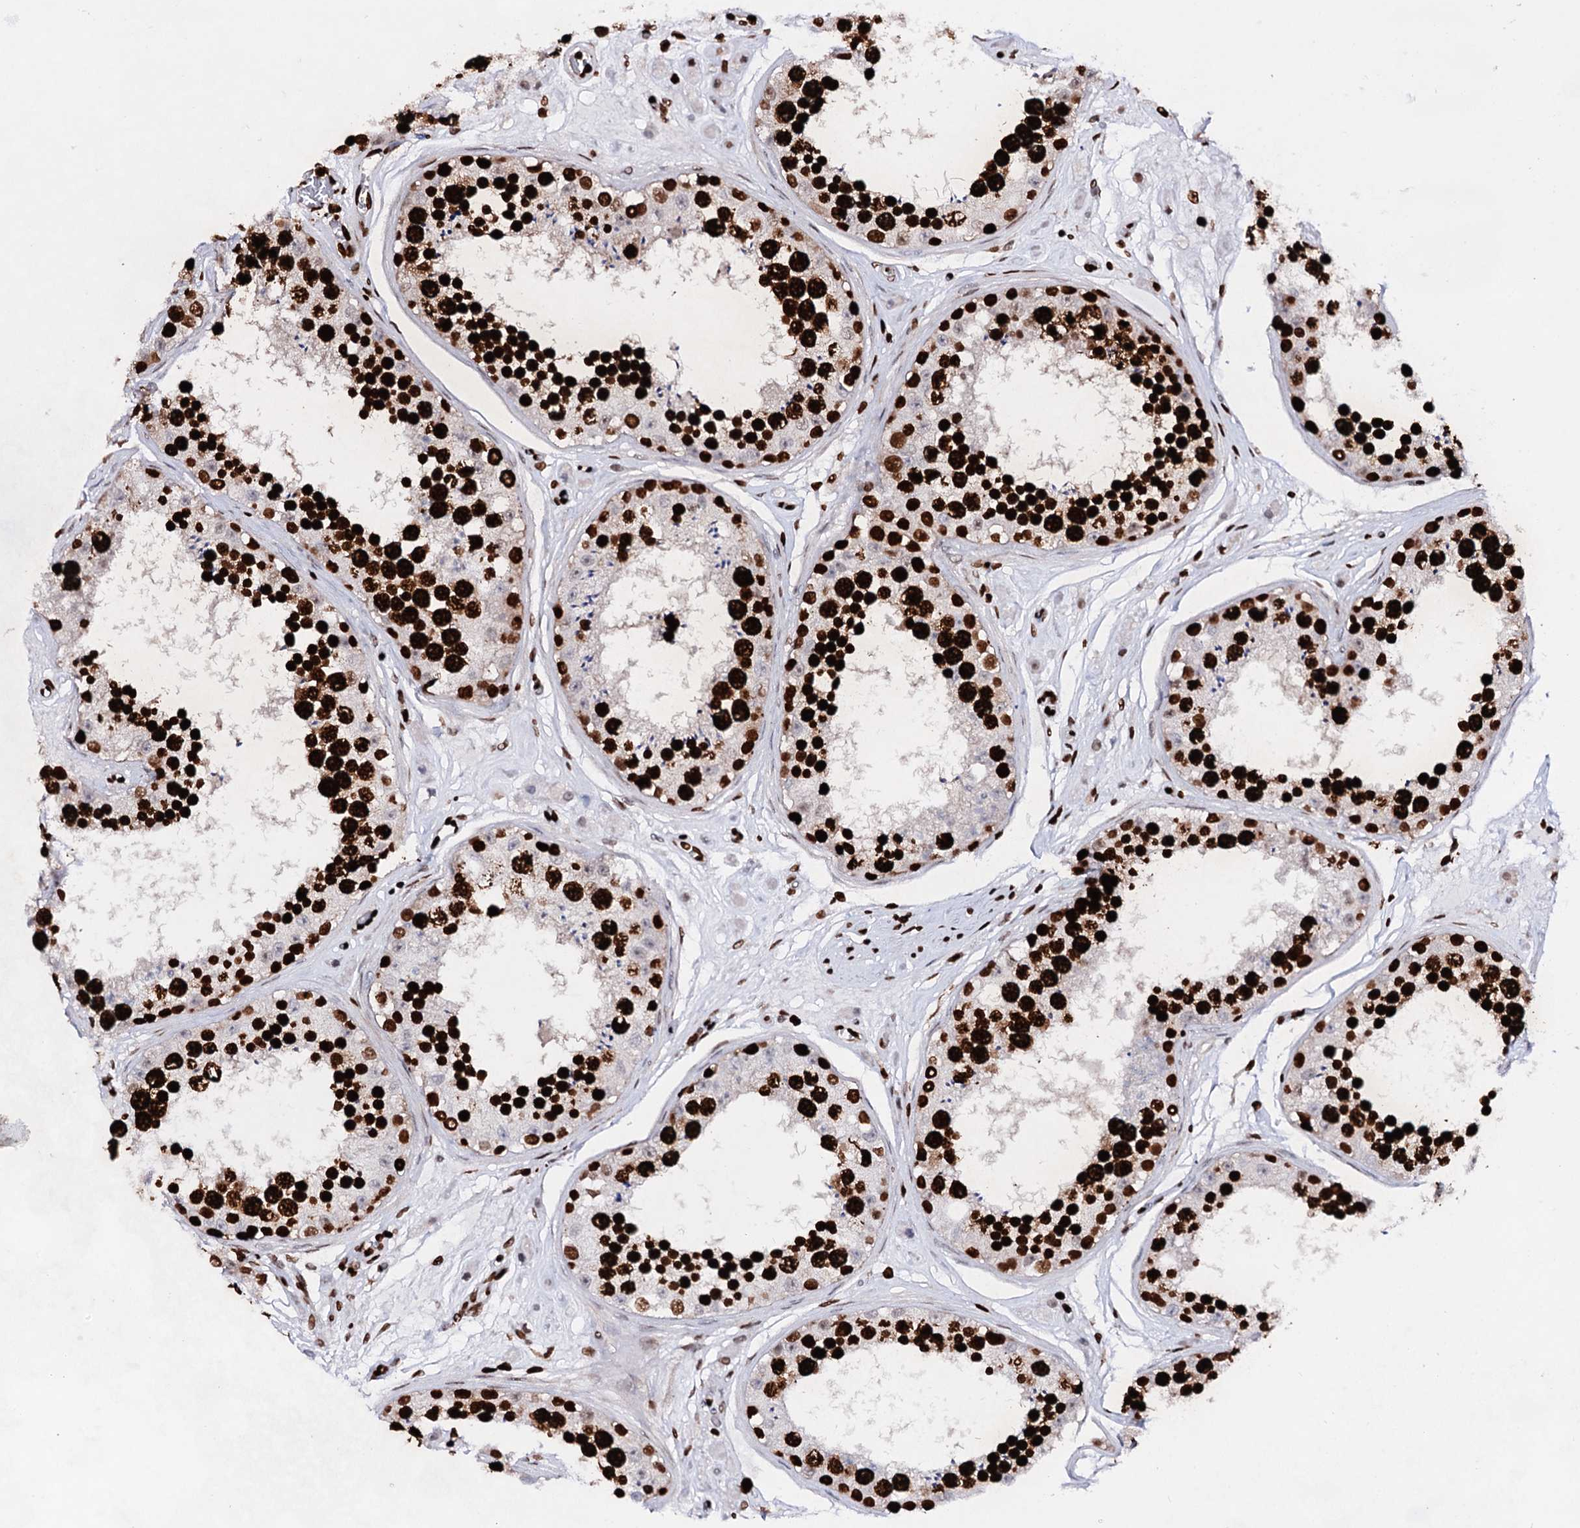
{"staining": {"intensity": "strong", "quantity": ">75%", "location": "nuclear"}, "tissue": "testis", "cell_type": "Cells in seminiferous ducts", "image_type": "normal", "snomed": [{"axis": "morphology", "description": "Normal tissue, NOS"}, {"axis": "topography", "description": "Testis"}], "caption": "Immunohistochemistry of normal human testis displays high levels of strong nuclear expression in about >75% of cells in seminiferous ducts.", "gene": "HMGB2", "patient": {"sex": "male", "age": 25}}